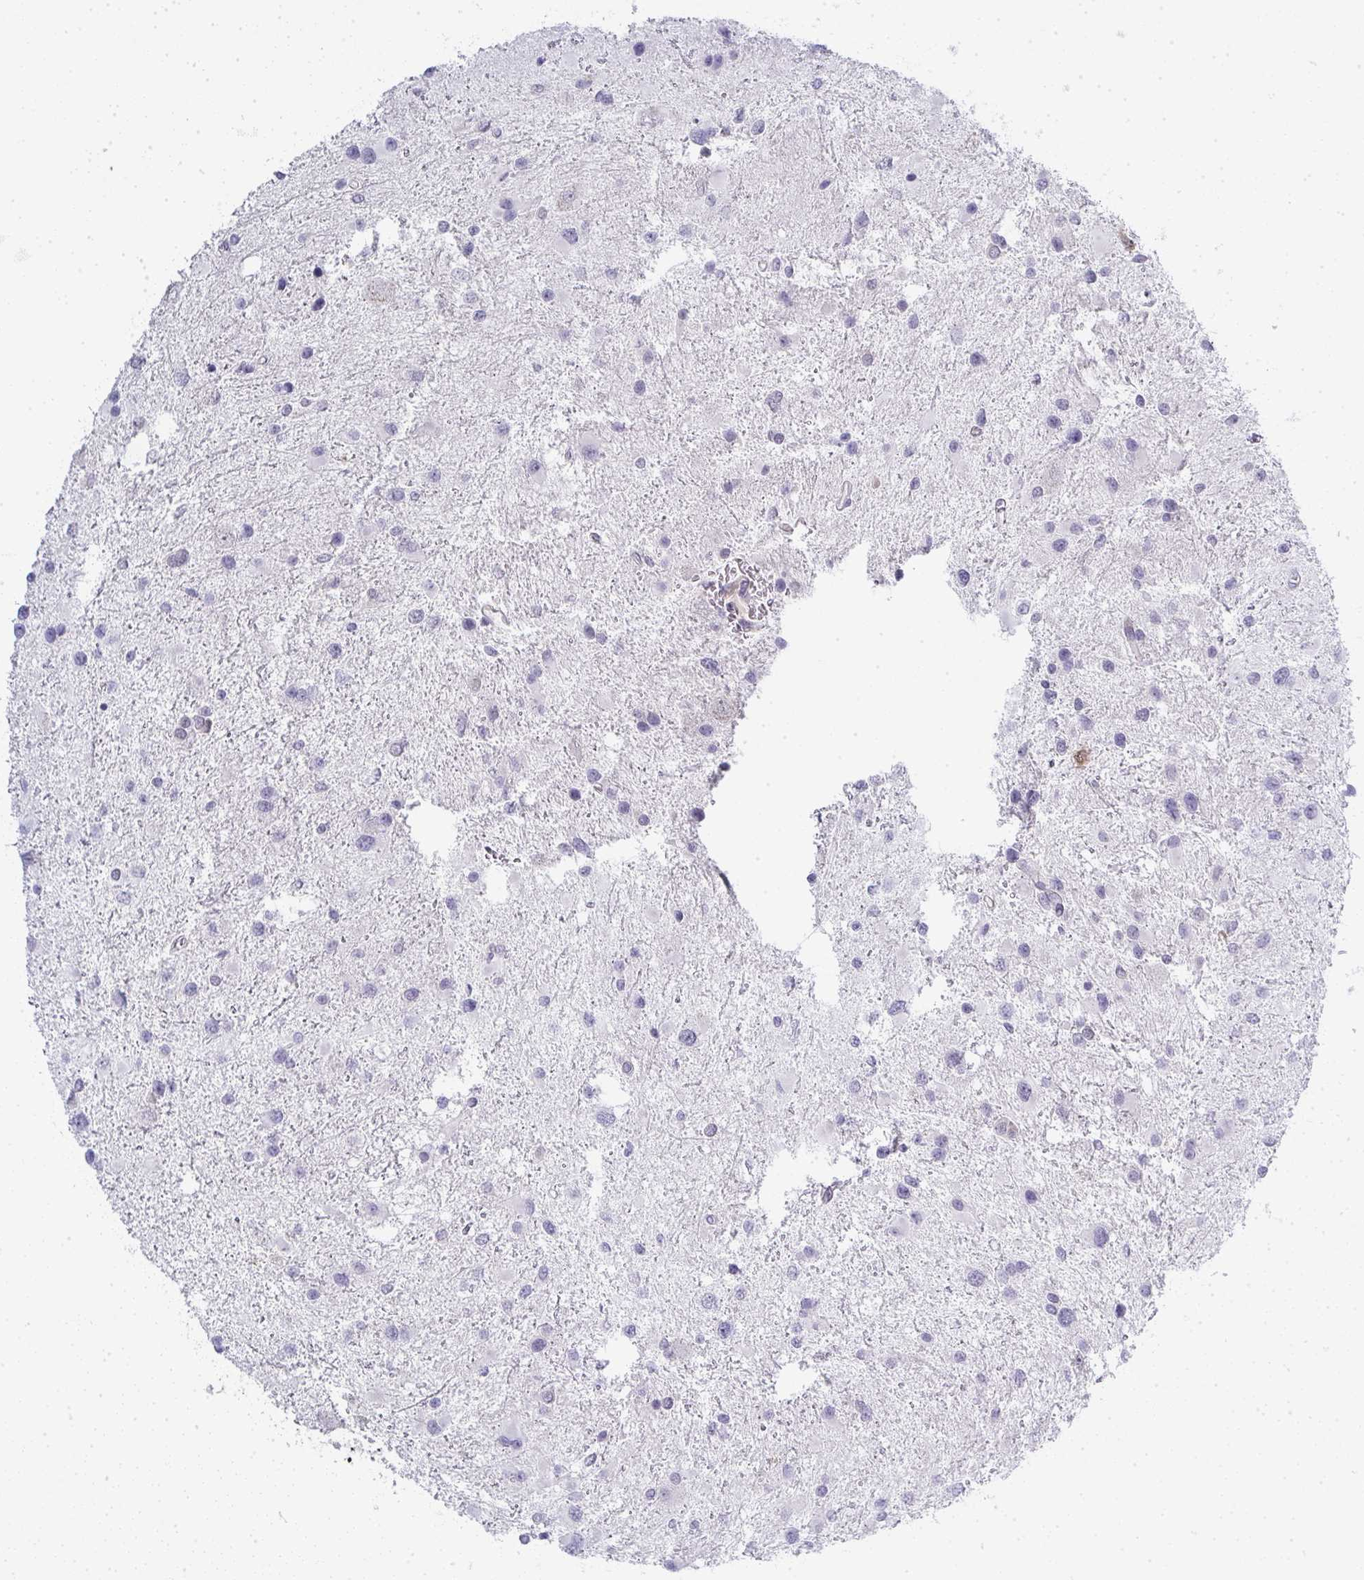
{"staining": {"intensity": "negative", "quantity": "none", "location": "none"}, "tissue": "glioma", "cell_type": "Tumor cells", "image_type": "cancer", "snomed": [{"axis": "morphology", "description": "Glioma, malignant, Low grade"}, {"axis": "topography", "description": "Brain"}], "caption": "There is no significant positivity in tumor cells of malignant glioma (low-grade).", "gene": "UBE2S", "patient": {"sex": "female", "age": 32}}